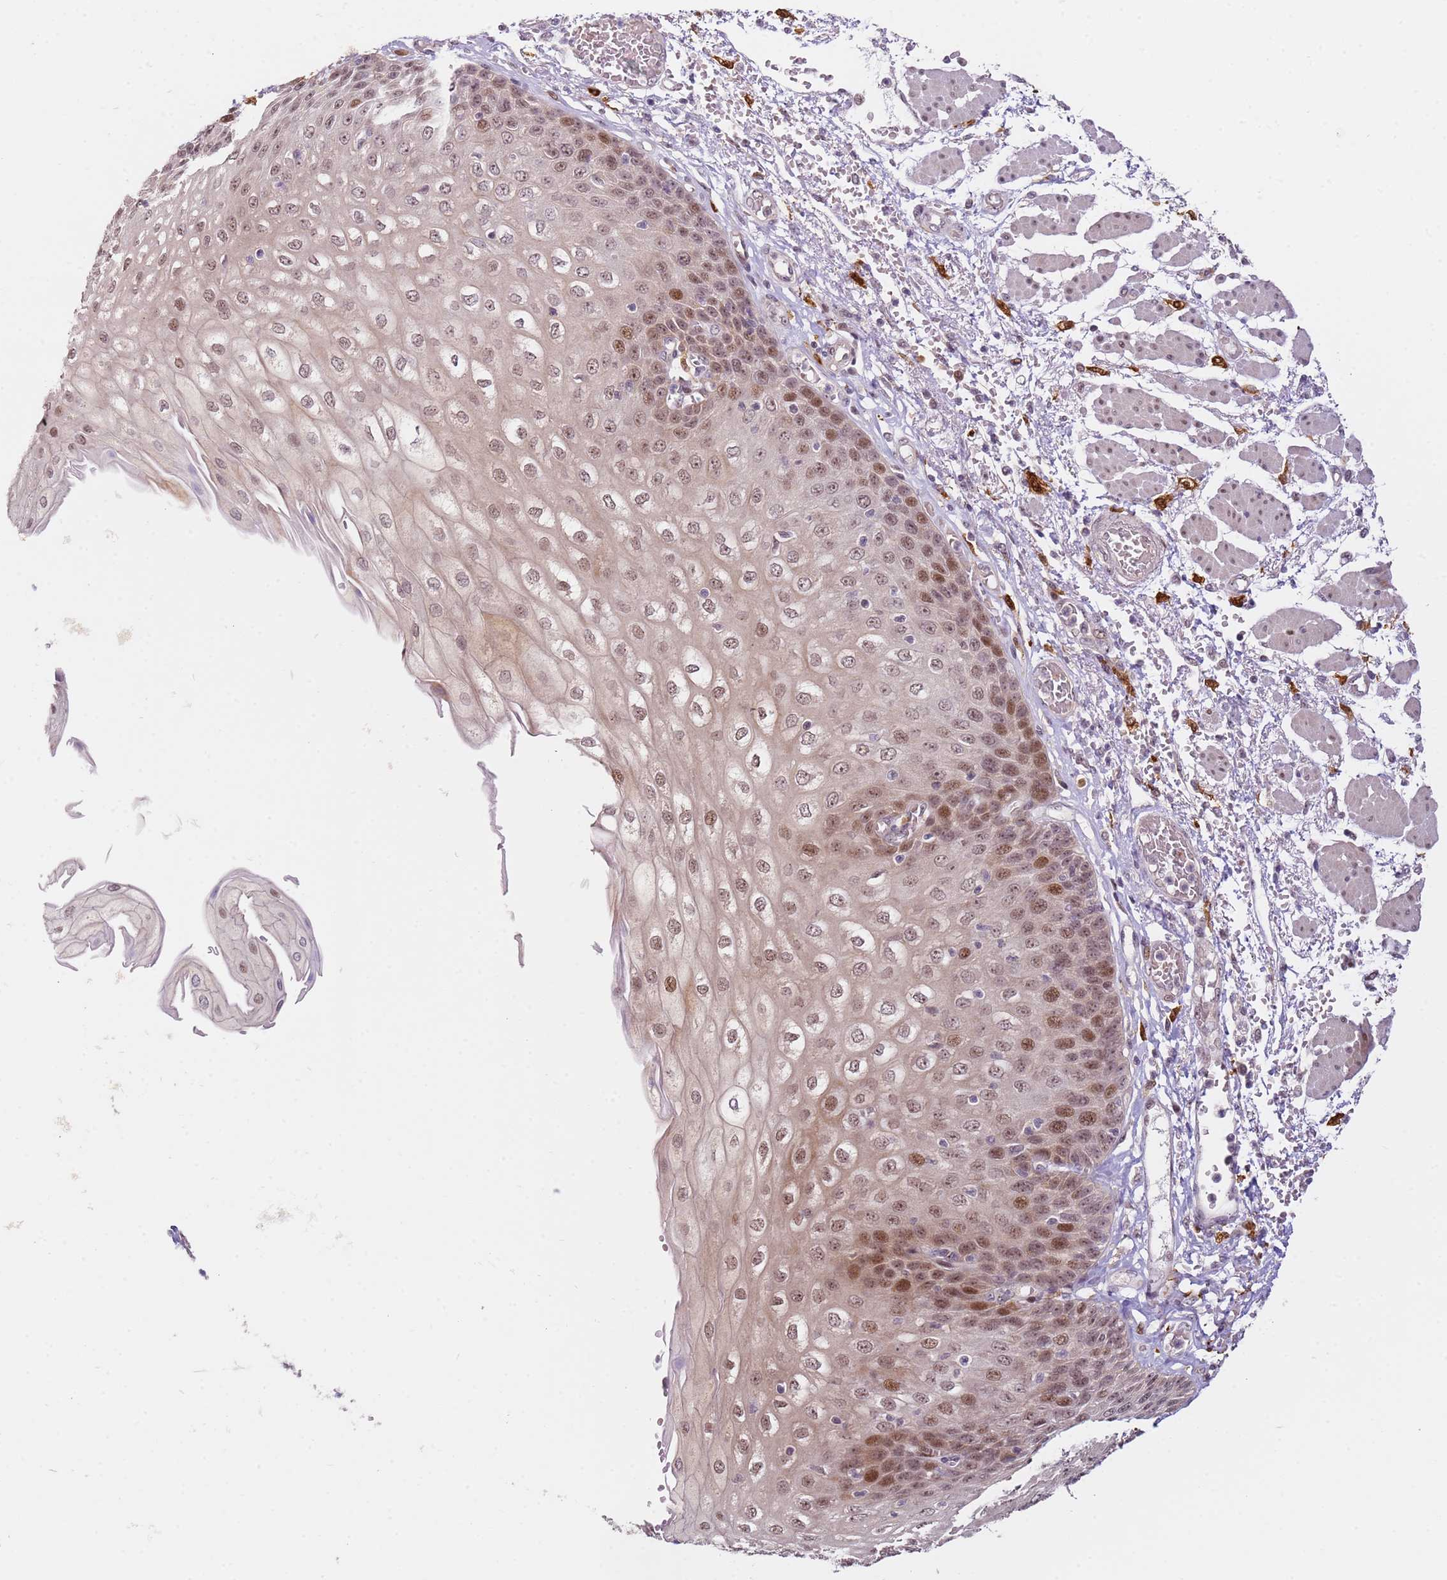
{"staining": {"intensity": "moderate", "quantity": ">75%", "location": "nuclear"}, "tissue": "esophagus", "cell_type": "Squamous epithelial cells", "image_type": "normal", "snomed": [{"axis": "morphology", "description": "Normal tissue, NOS"}, {"axis": "topography", "description": "Esophagus"}], "caption": "IHC image of unremarkable esophagus: esophagus stained using IHC shows medium levels of moderate protein expression localized specifically in the nuclear of squamous epithelial cells, appearing as a nuclear brown color.", "gene": "LGALSL", "patient": {"sex": "male", "age": 81}}